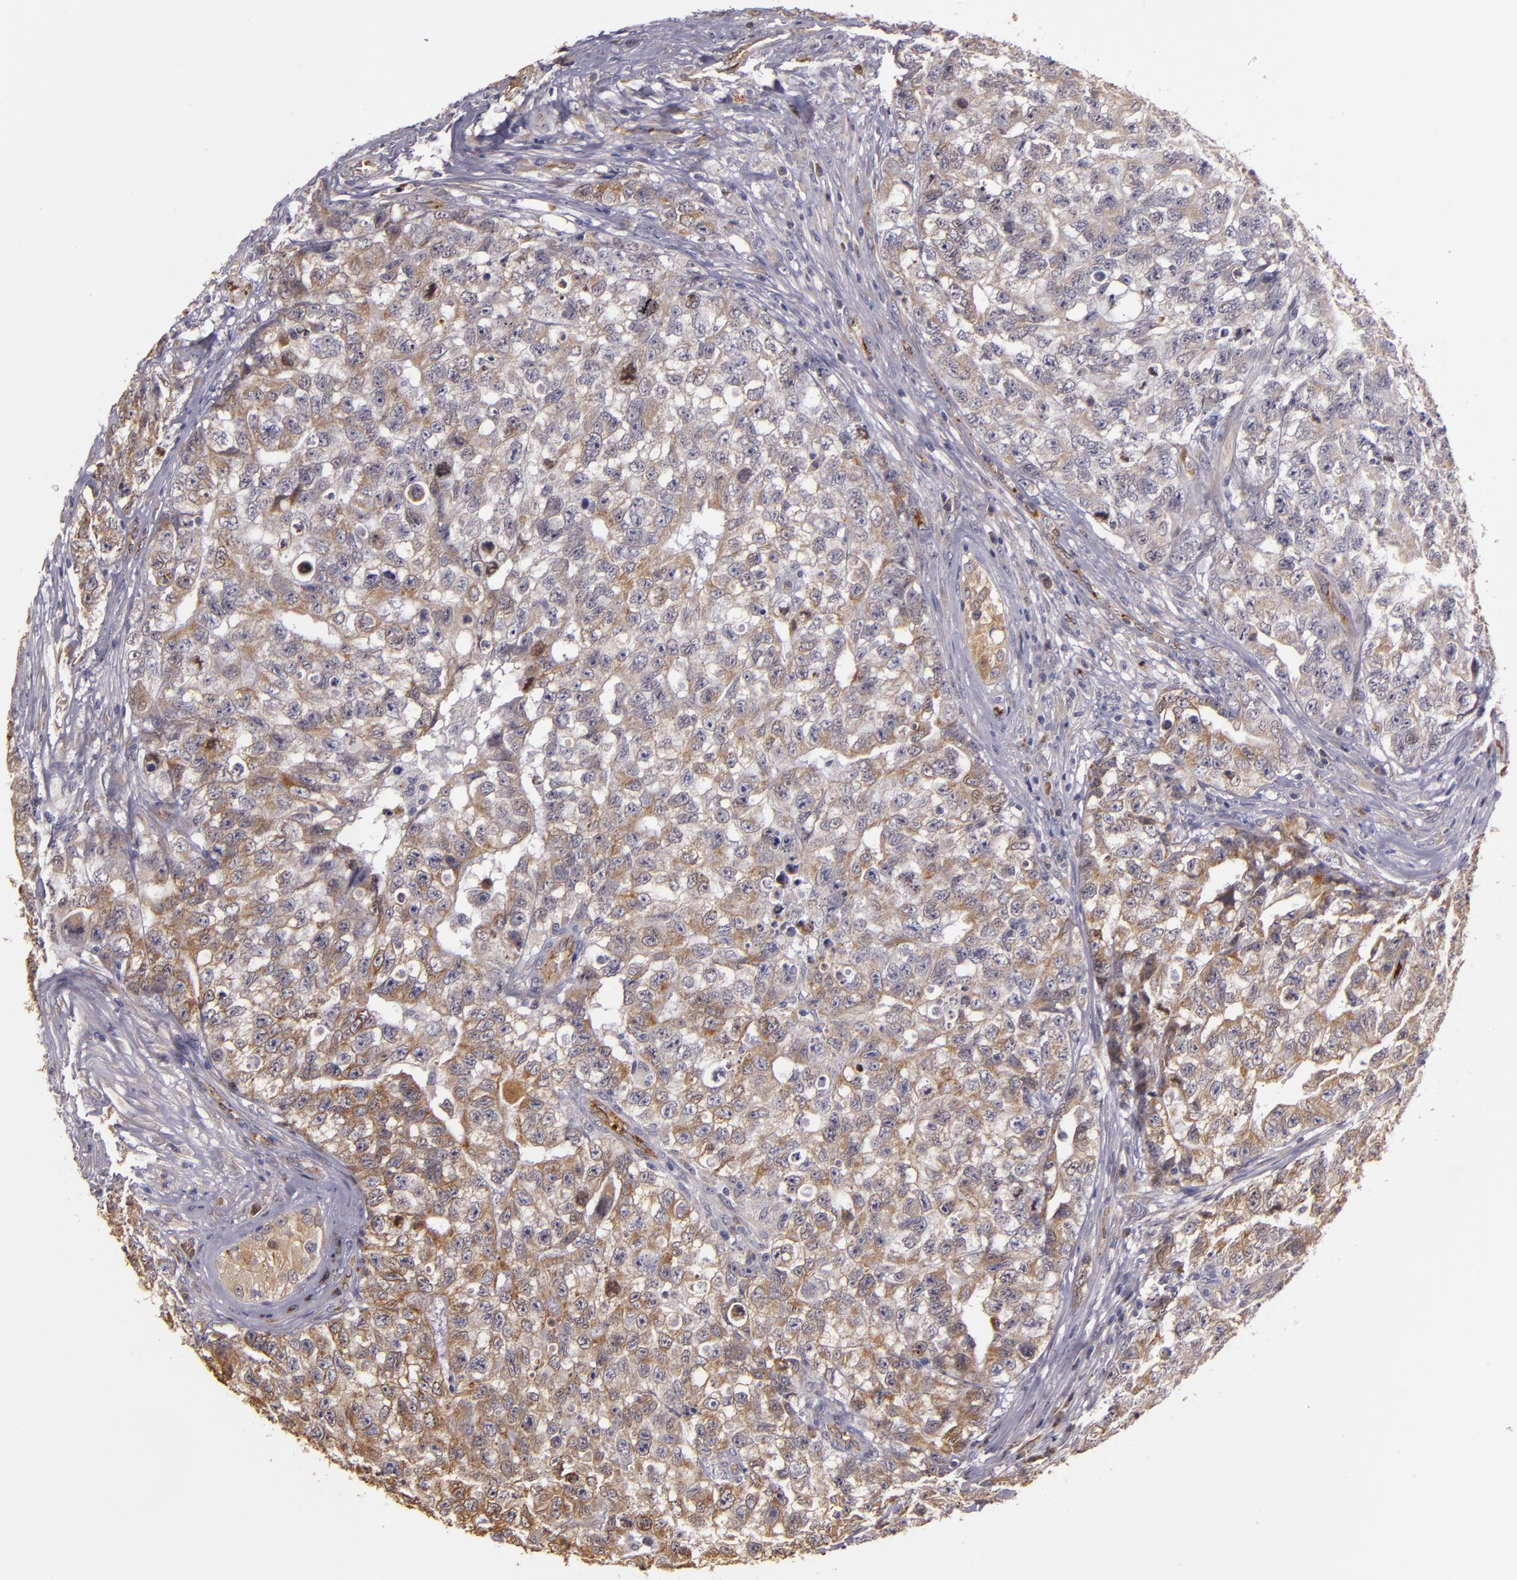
{"staining": {"intensity": "moderate", "quantity": "25%-75%", "location": "cytoplasmic/membranous"}, "tissue": "testis cancer", "cell_type": "Tumor cells", "image_type": "cancer", "snomed": [{"axis": "morphology", "description": "Carcinoma, Embryonal, NOS"}, {"axis": "topography", "description": "Testis"}], "caption": "This photomicrograph exhibits immunohistochemistry staining of embryonal carcinoma (testis), with medium moderate cytoplasmic/membranous staining in about 25%-75% of tumor cells.", "gene": "SYTL4", "patient": {"sex": "male", "age": 31}}